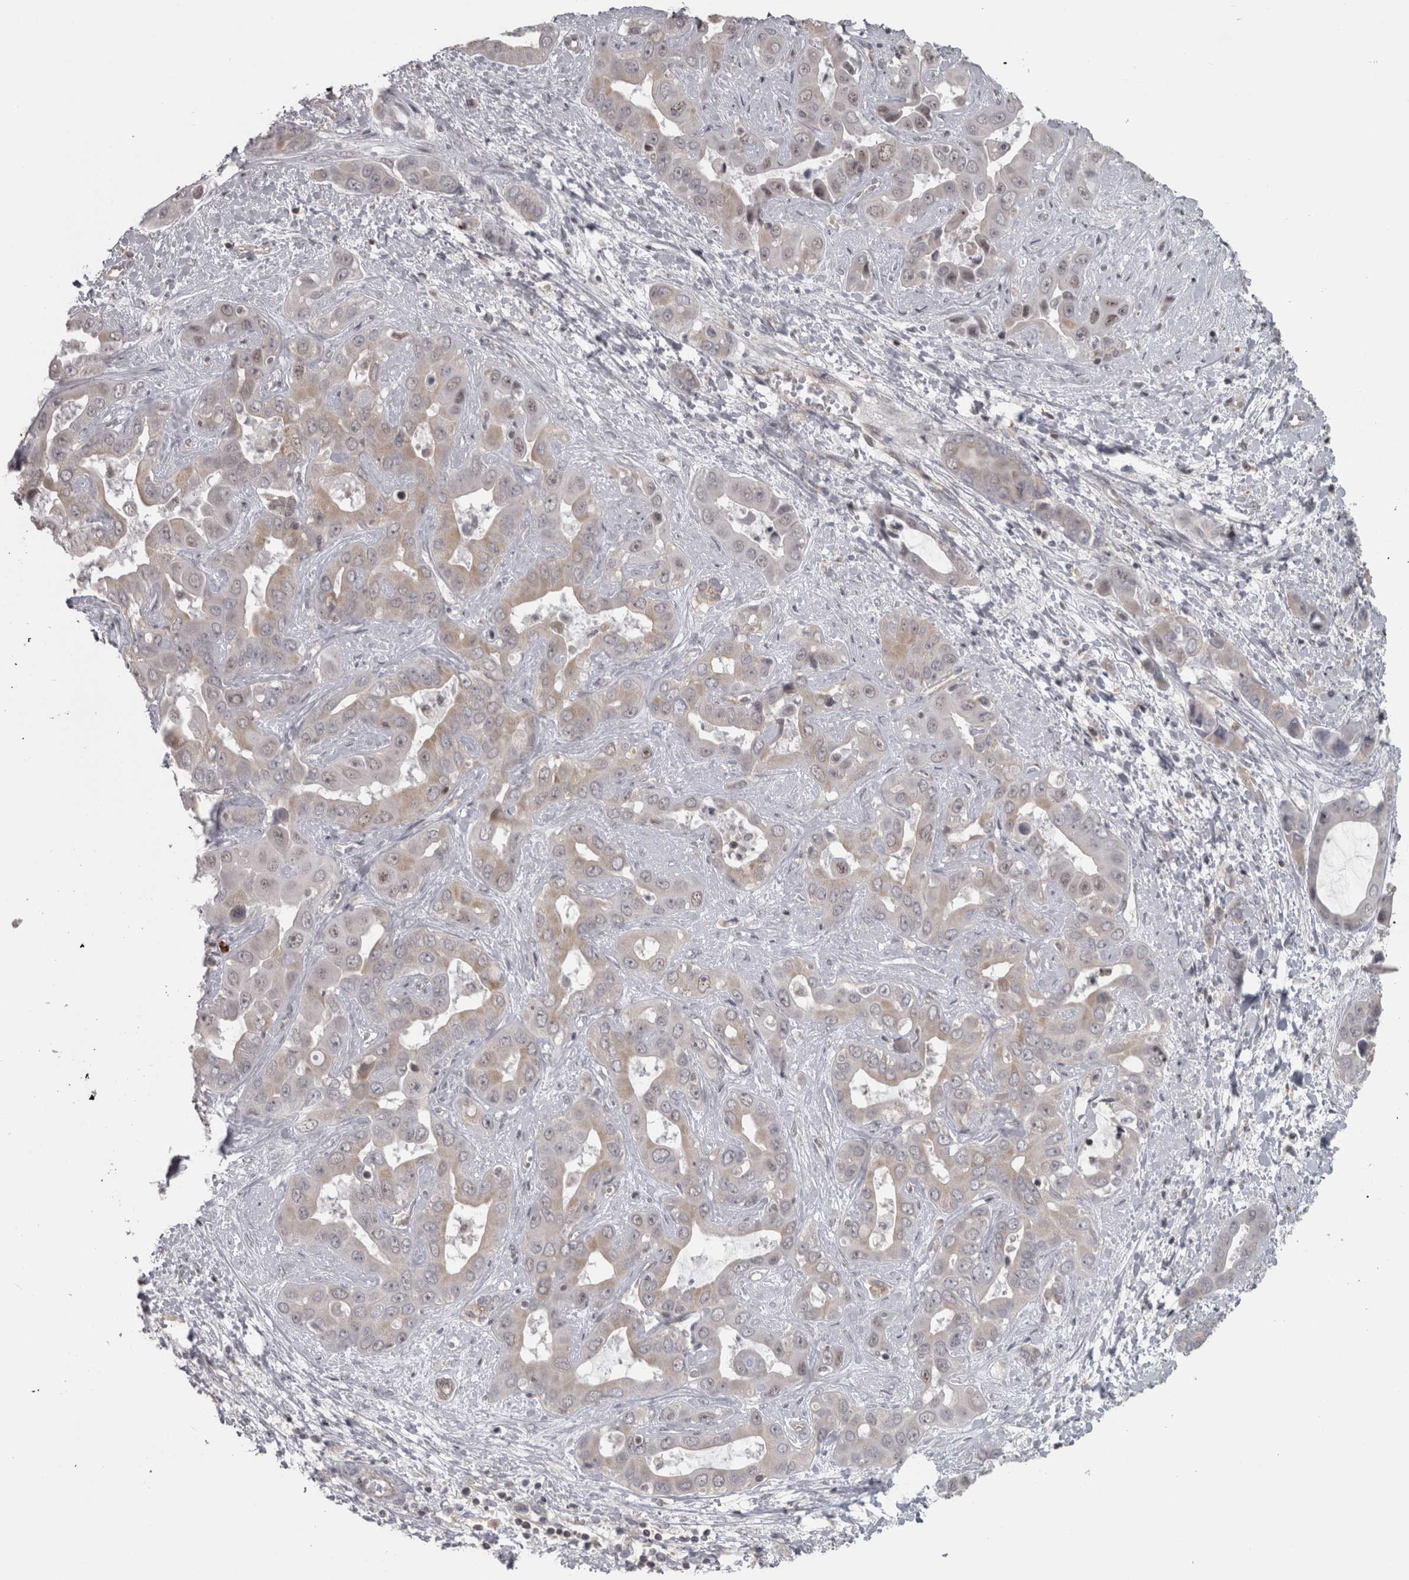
{"staining": {"intensity": "weak", "quantity": "<25%", "location": "cytoplasmic/membranous"}, "tissue": "liver cancer", "cell_type": "Tumor cells", "image_type": "cancer", "snomed": [{"axis": "morphology", "description": "Cholangiocarcinoma"}, {"axis": "topography", "description": "Liver"}], "caption": "Immunohistochemical staining of liver cholangiocarcinoma reveals no significant positivity in tumor cells. Brightfield microscopy of immunohistochemistry (IHC) stained with DAB (3,3'-diaminobenzidine) (brown) and hematoxylin (blue), captured at high magnification.", "gene": "PPP1R12B", "patient": {"sex": "female", "age": 52}}